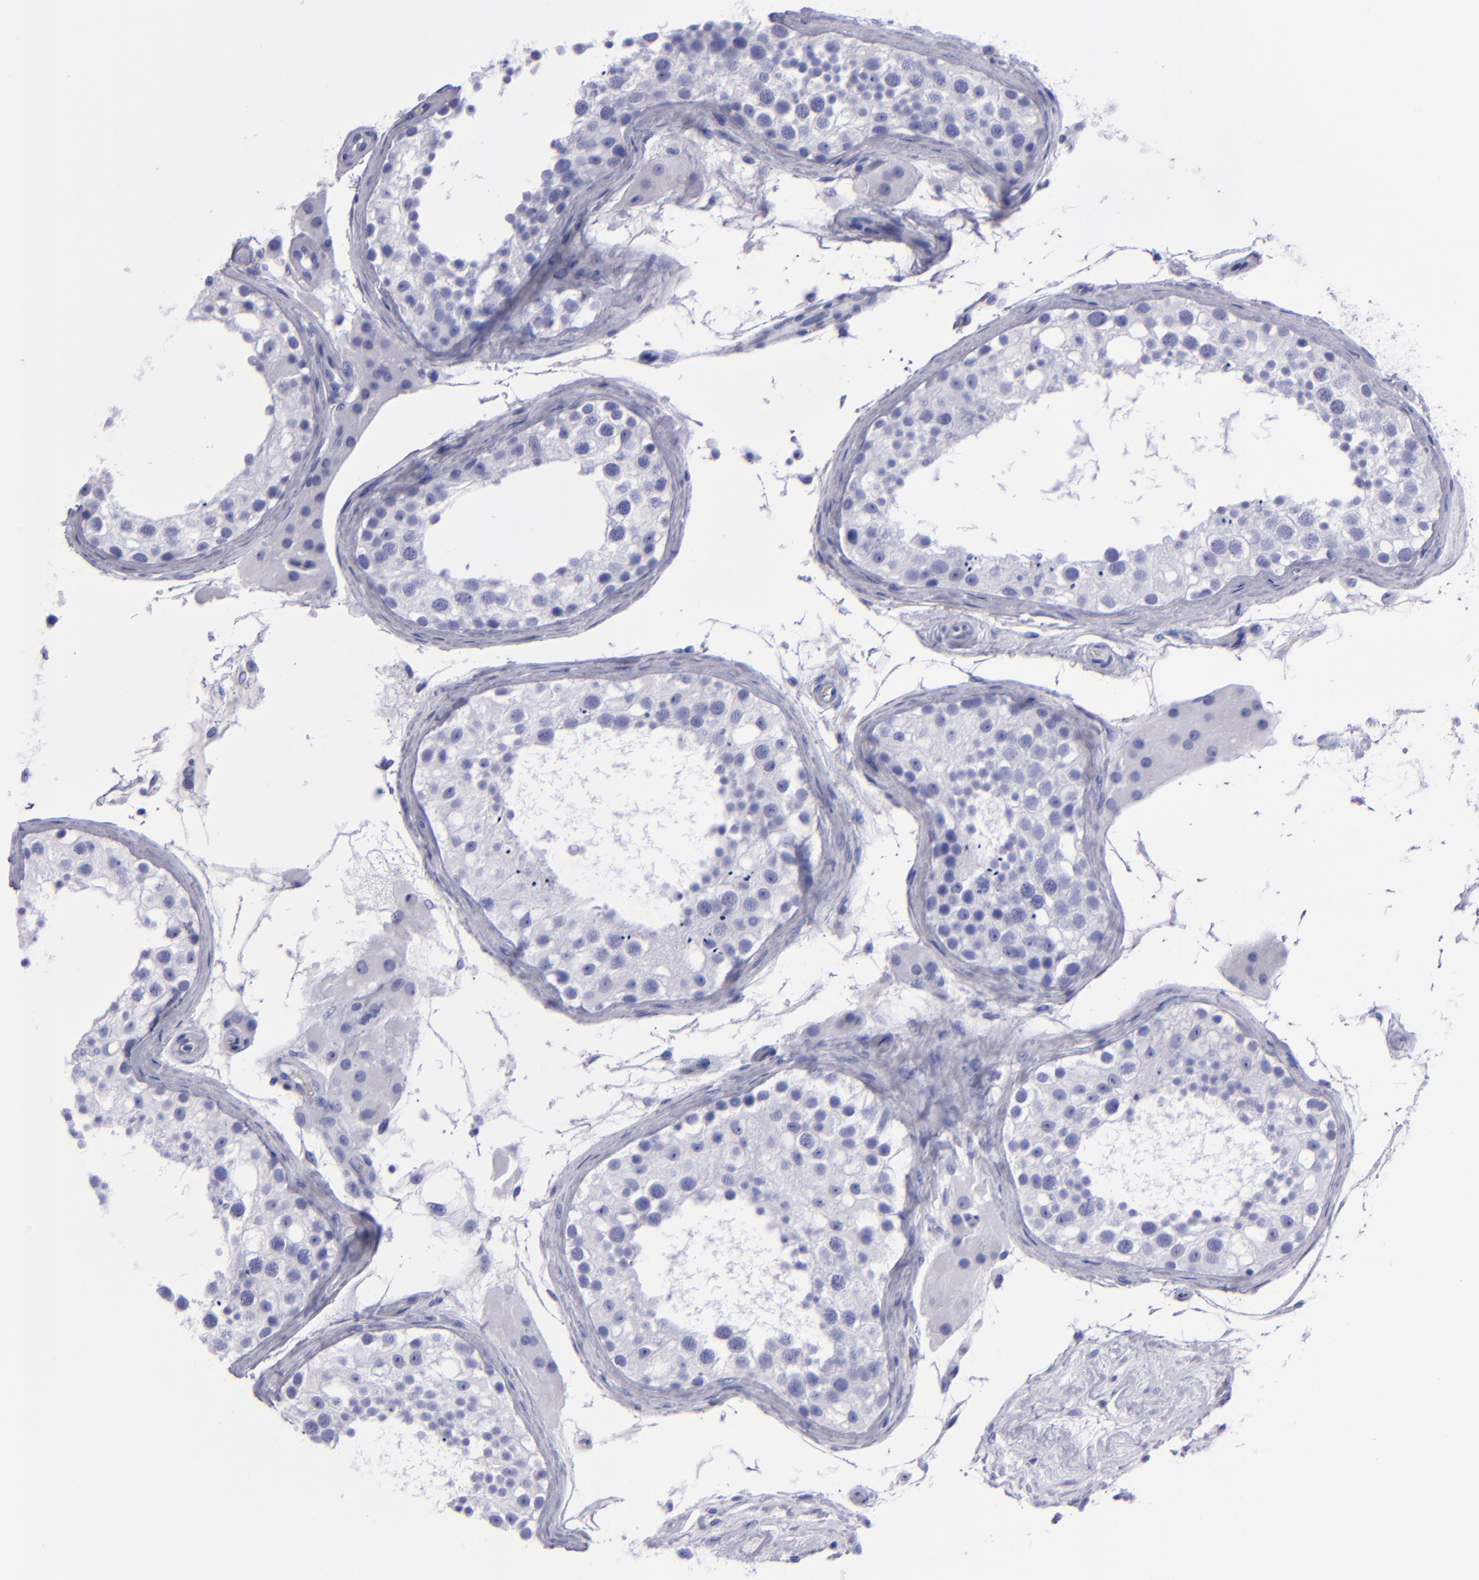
{"staining": {"intensity": "negative", "quantity": "none", "location": "none"}, "tissue": "testis", "cell_type": "Cells in seminiferous ducts", "image_type": "normal", "snomed": [{"axis": "morphology", "description": "Normal tissue, NOS"}, {"axis": "topography", "description": "Testis"}], "caption": "Immunohistochemistry micrograph of unremarkable testis: human testis stained with DAB (3,3'-diaminobenzidine) displays no significant protein expression in cells in seminiferous ducts. (IHC, brightfield microscopy, high magnification).", "gene": "CD38", "patient": {"sex": "male", "age": 68}}